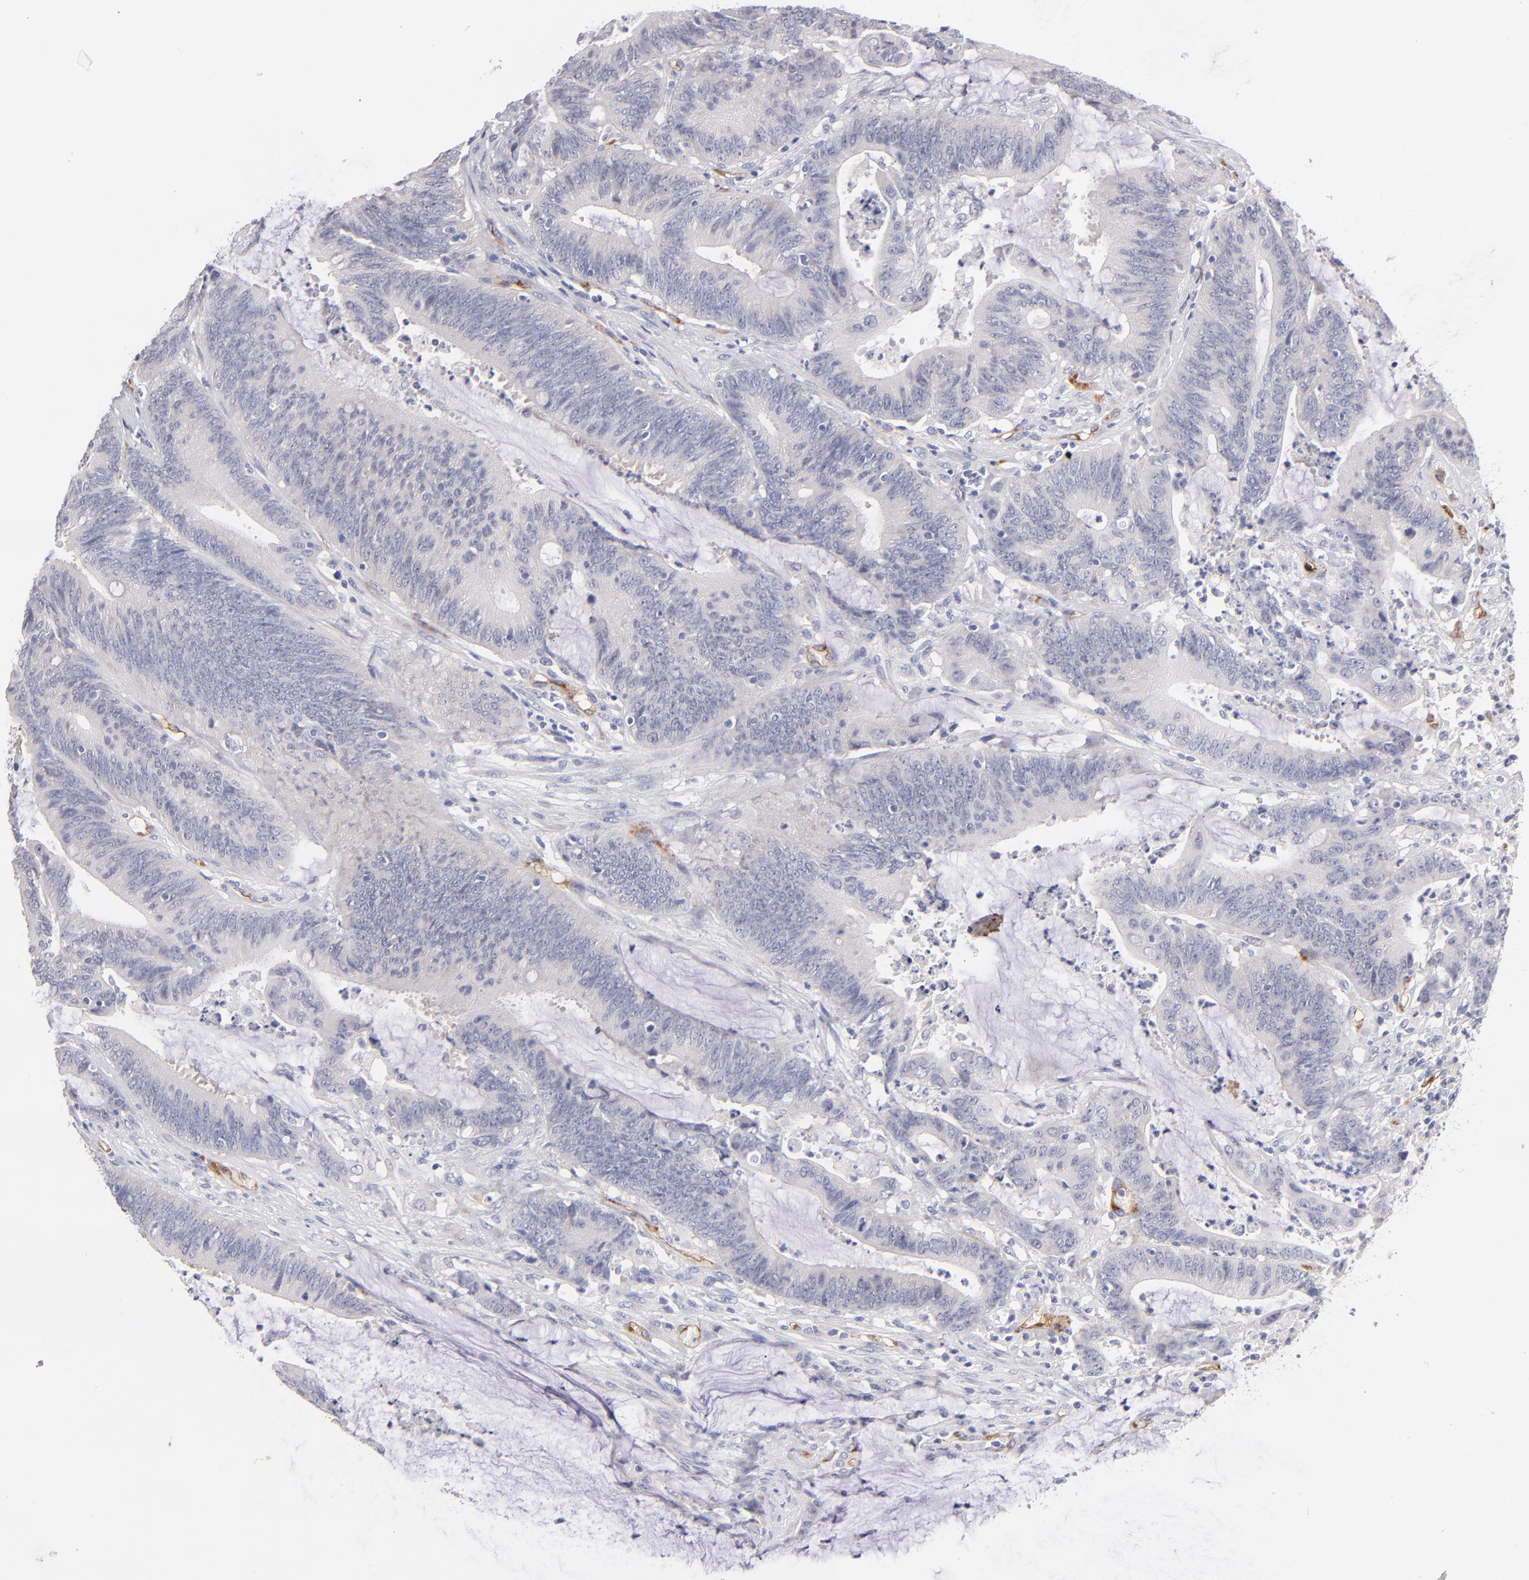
{"staining": {"intensity": "negative", "quantity": "none", "location": "none"}, "tissue": "colorectal cancer", "cell_type": "Tumor cells", "image_type": "cancer", "snomed": [{"axis": "morphology", "description": "Adenocarcinoma, NOS"}, {"axis": "topography", "description": "Rectum"}], "caption": "This photomicrograph is of adenocarcinoma (colorectal) stained with immunohistochemistry to label a protein in brown with the nuclei are counter-stained blue. There is no positivity in tumor cells.", "gene": "PLVAP", "patient": {"sex": "female", "age": 66}}